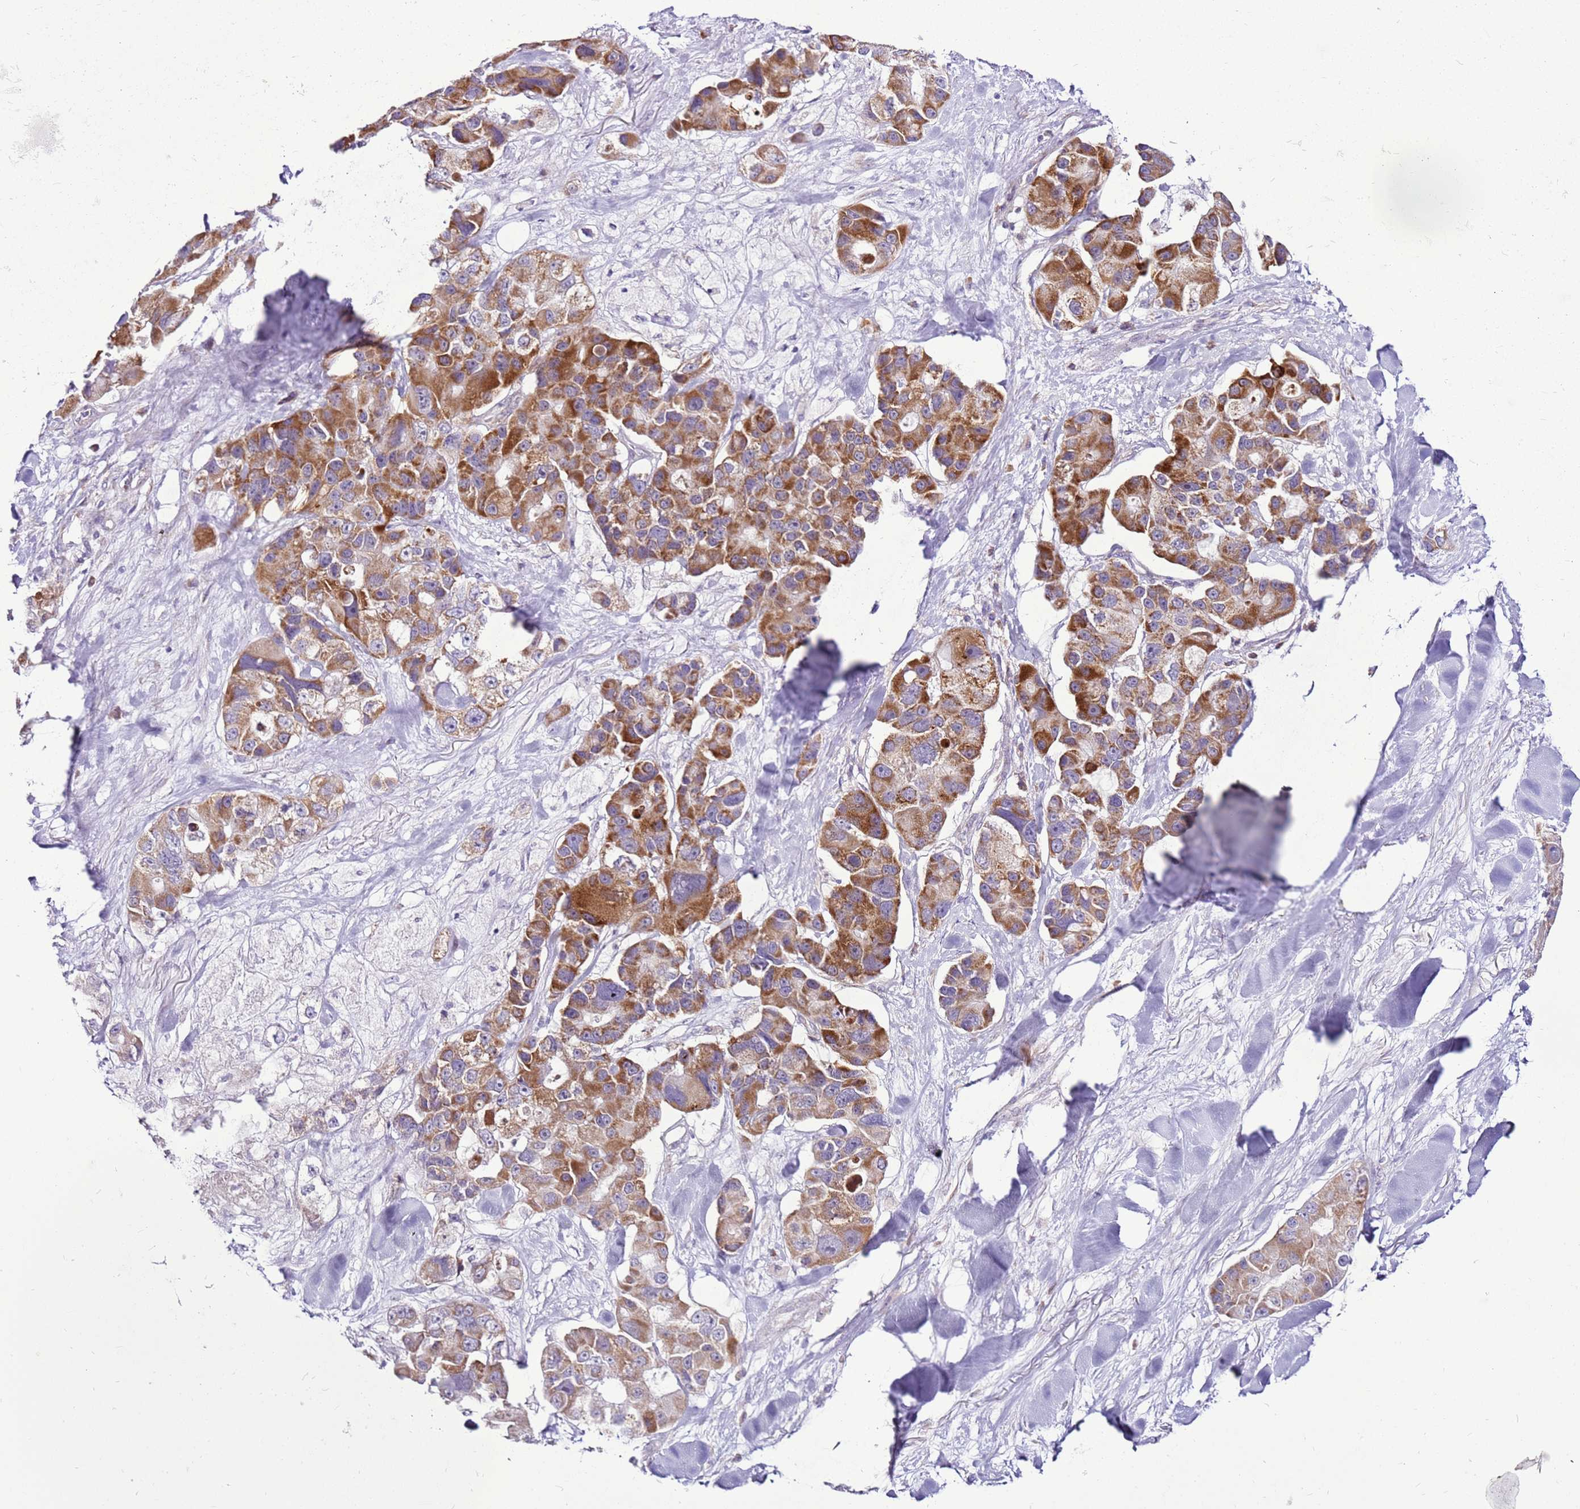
{"staining": {"intensity": "moderate", "quantity": ">75%", "location": "cytoplasmic/membranous"}, "tissue": "lung cancer", "cell_type": "Tumor cells", "image_type": "cancer", "snomed": [{"axis": "morphology", "description": "Adenocarcinoma, NOS"}, {"axis": "topography", "description": "Lung"}], "caption": "Approximately >75% of tumor cells in adenocarcinoma (lung) reveal moderate cytoplasmic/membranous protein positivity as visualized by brown immunohistochemical staining.", "gene": "MRPL36", "patient": {"sex": "female", "age": 54}}